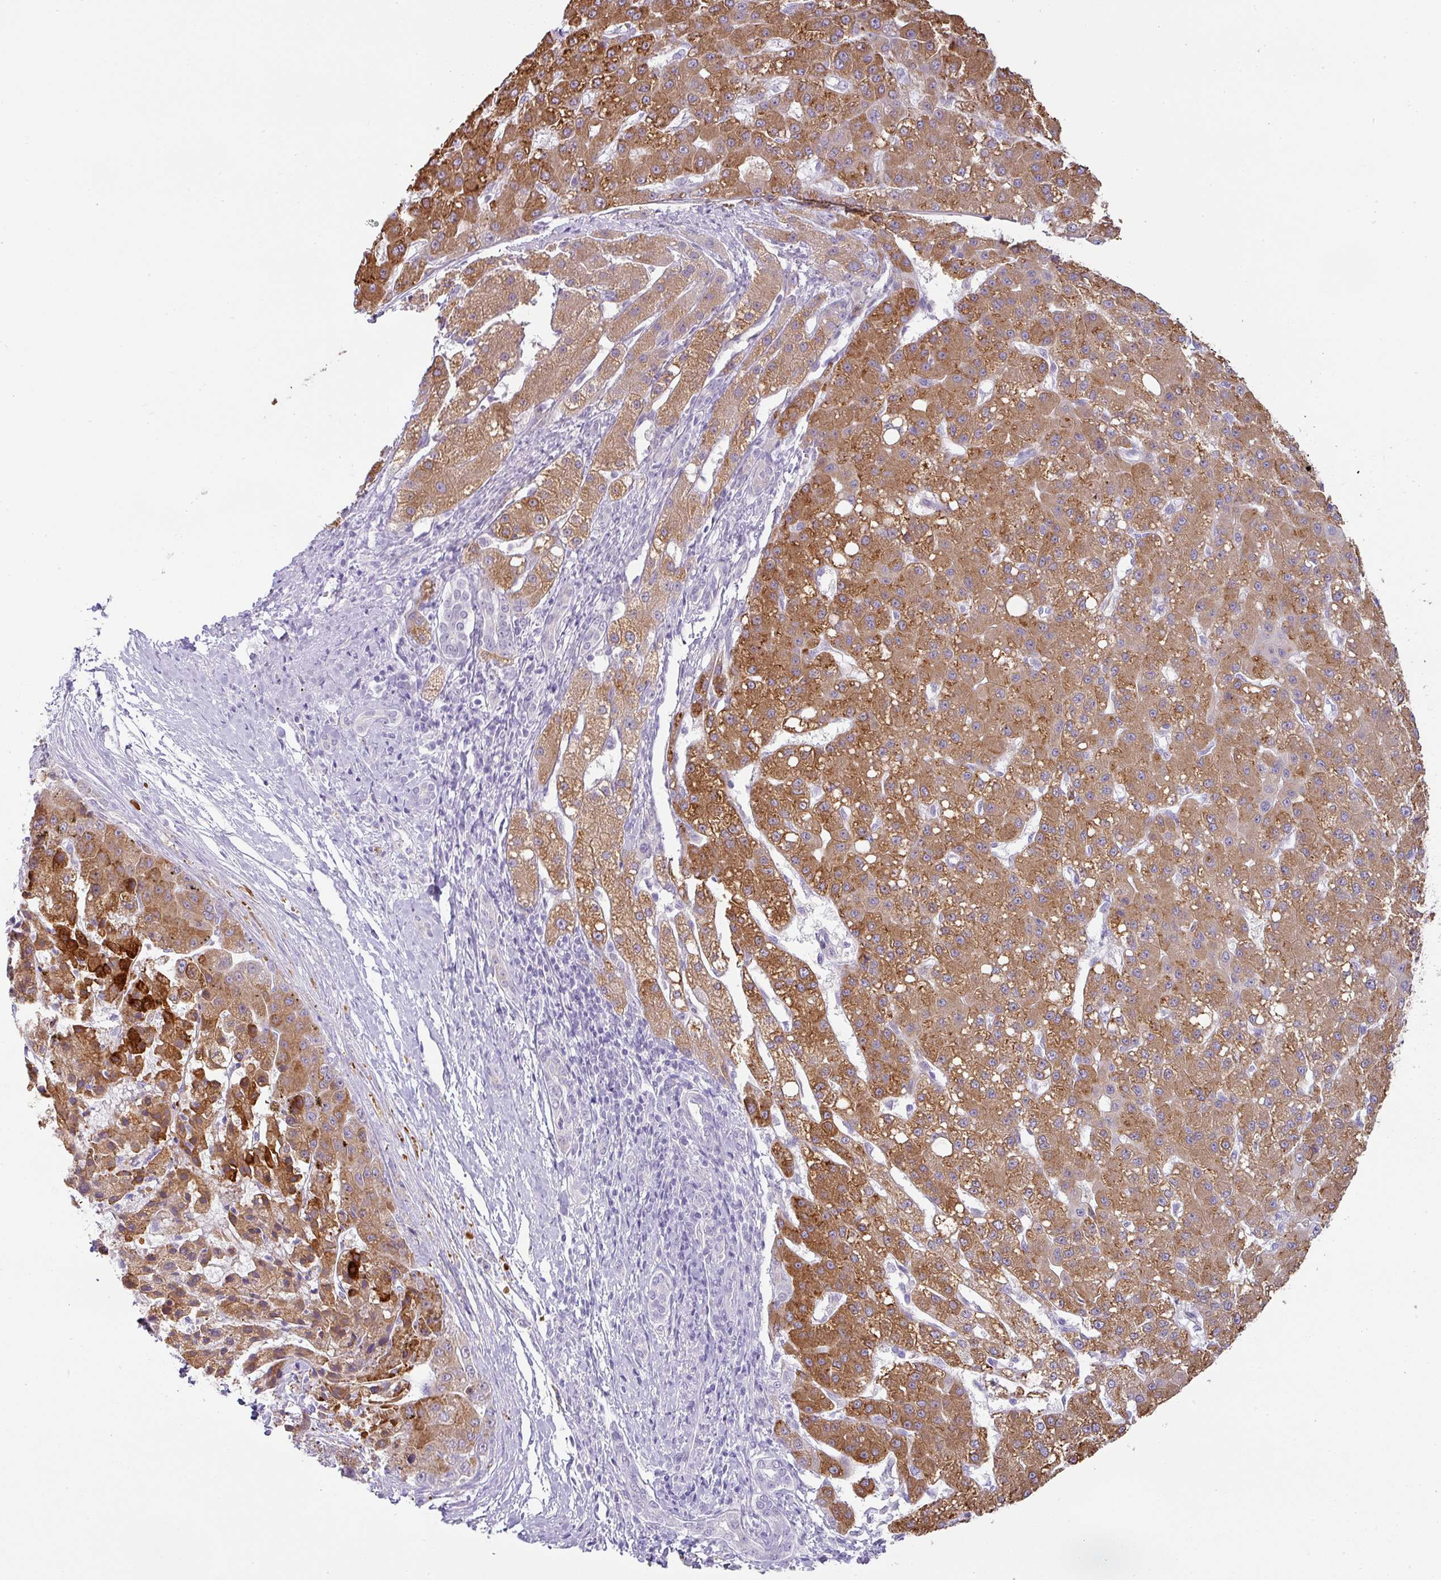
{"staining": {"intensity": "strong", "quantity": ">75%", "location": "cytoplasmic/membranous"}, "tissue": "liver cancer", "cell_type": "Tumor cells", "image_type": "cancer", "snomed": [{"axis": "morphology", "description": "Carcinoma, Hepatocellular, NOS"}, {"axis": "topography", "description": "Liver"}], "caption": "Immunohistochemistry (IHC) of human liver cancer exhibits high levels of strong cytoplasmic/membranous positivity in approximately >75% of tumor cells.", "gene": "FGF17", "patient": {"sex": "male", "age": 67}}